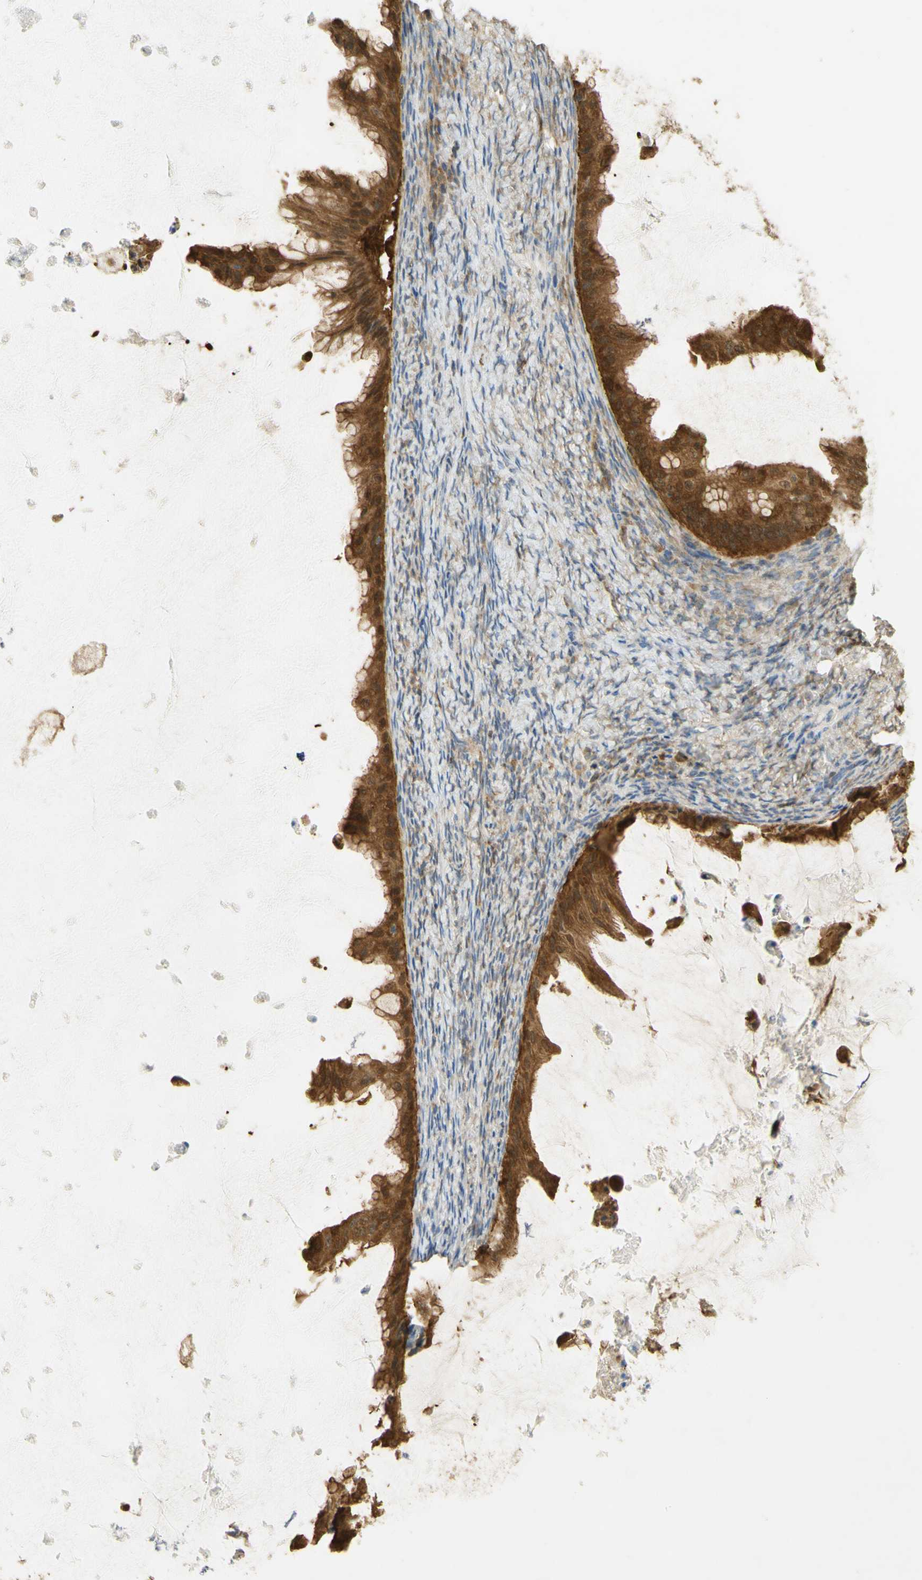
{"staining": {"intensity": "strong", "quantity": ">75%", "location": "cytoplasmic/membranous"}, "tissue": "ovarian cancer", "cell_type": "Tumor cells", "image_type": "cancer", "snomed": [{"axis": "morphology", "description": "Cystadenocarcinoma, mucinous, NOS"}, {"axis": "topography", "description": "Ovary"}], "caption": "Human ovarian cancer stained with a brown dye displays strong cytoplasmic/membranous positive positivity in approximately >75% of tumor cells.", "gene": "PAK1", "patient": {"sex": "female", "age": 61}}